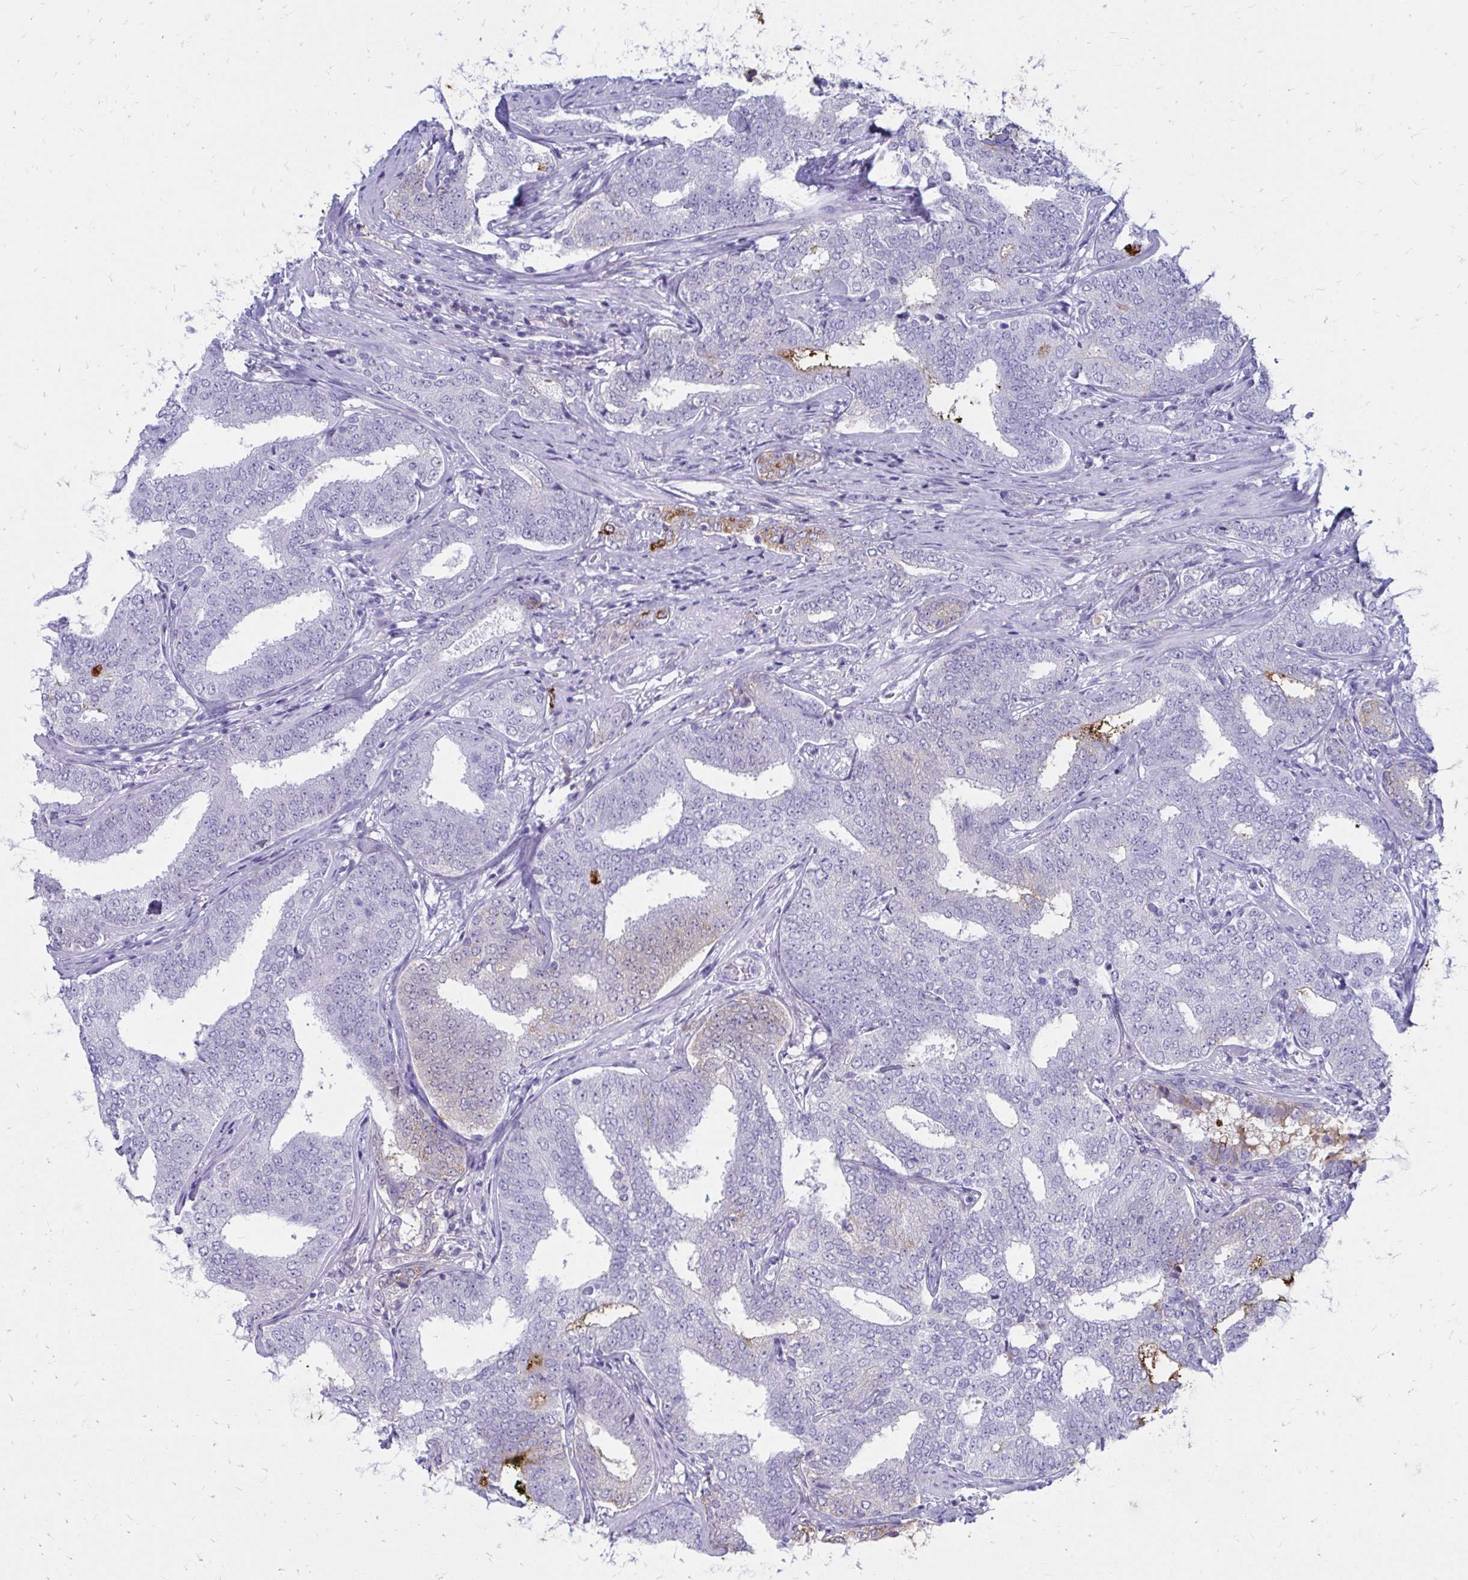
{"staining": {"intensity": "negative", "quantity": "none", "location": "none"}, "tissue": "prostate cancer", "cell_type": "Tumor cells", "image_type": "cancer", "snomed": [{"axis": "morphology", "description": "Adenocarcinoma, High grade"}, {"axis": "topography", "description": "Prostate"}], "caption": "This is an immunohistochemistry (IHC) photomicrograph of adenocarcinoma (high-grade) (prostate). There is no staining in tumor cells.", "gene": "OR10R2", "patient": {"sex": "male", "age": 72}}